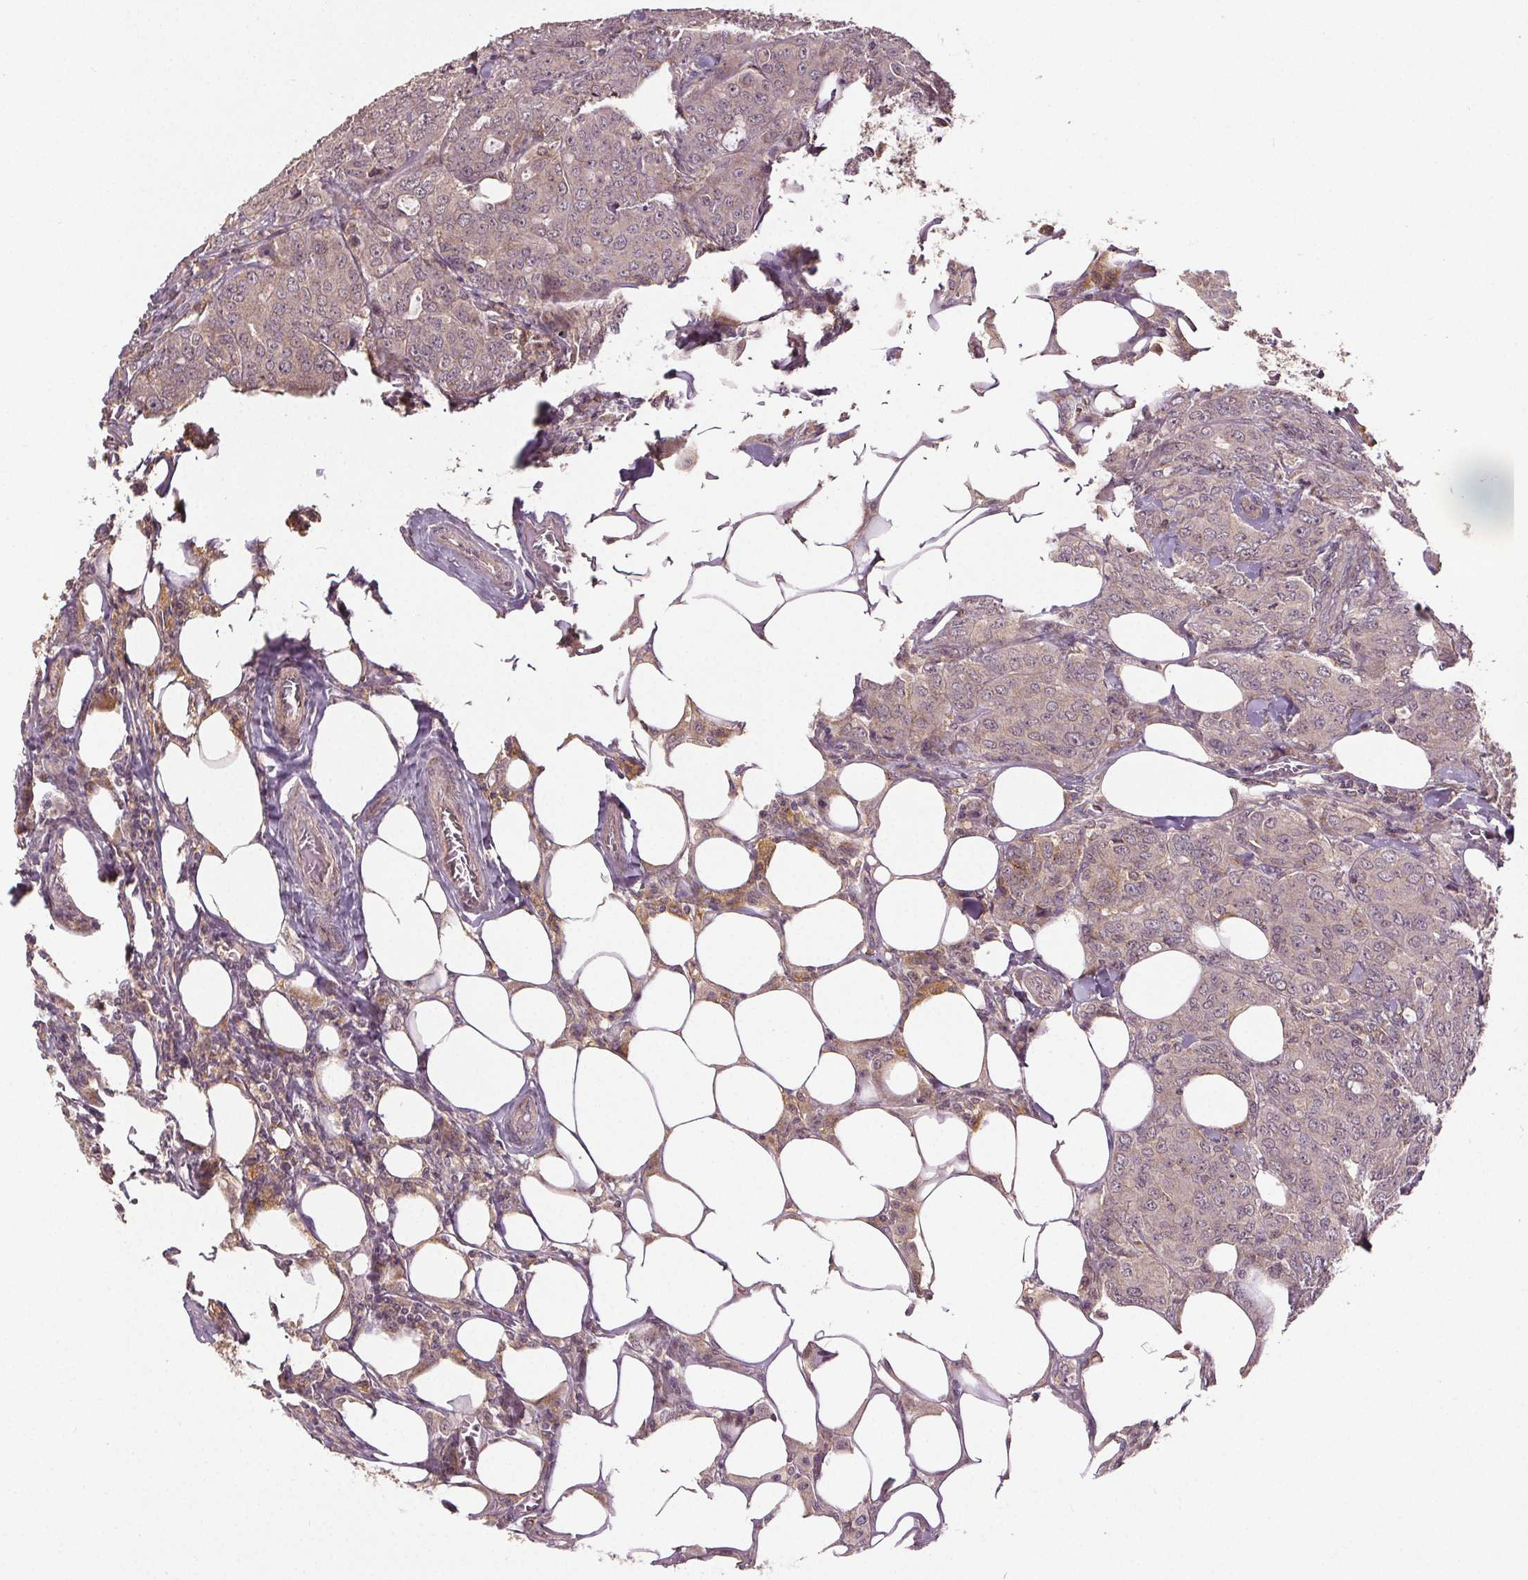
{"staining": {"intensity": "moderate", "quantity": "25%-75%", "location": "cytoplasmic/membranous"}, "tissue": "breast cancer", "cell_type": "Tumor cells", "image_type": "cancer", "snomed": [{"axis": "morphology", "description": "Duct carcinoma"}, {"axis": "topography", "description": "Breast"}], "caption": "Immunohistochemical staining of human infiltrating ductal carcinoma (breast) reveals medium levels of moderate cytoplasmic/membranous expression in approximately 25%-75% of tumor cells. The protein is stained brown, and the nuclei are stained in blue (DAB (3,3'-diaminobenzidine) IHC with brightfield microscopy, high magnification).", "gene": "EPHB3", "patient": {"sex": "female", "age": 43}}